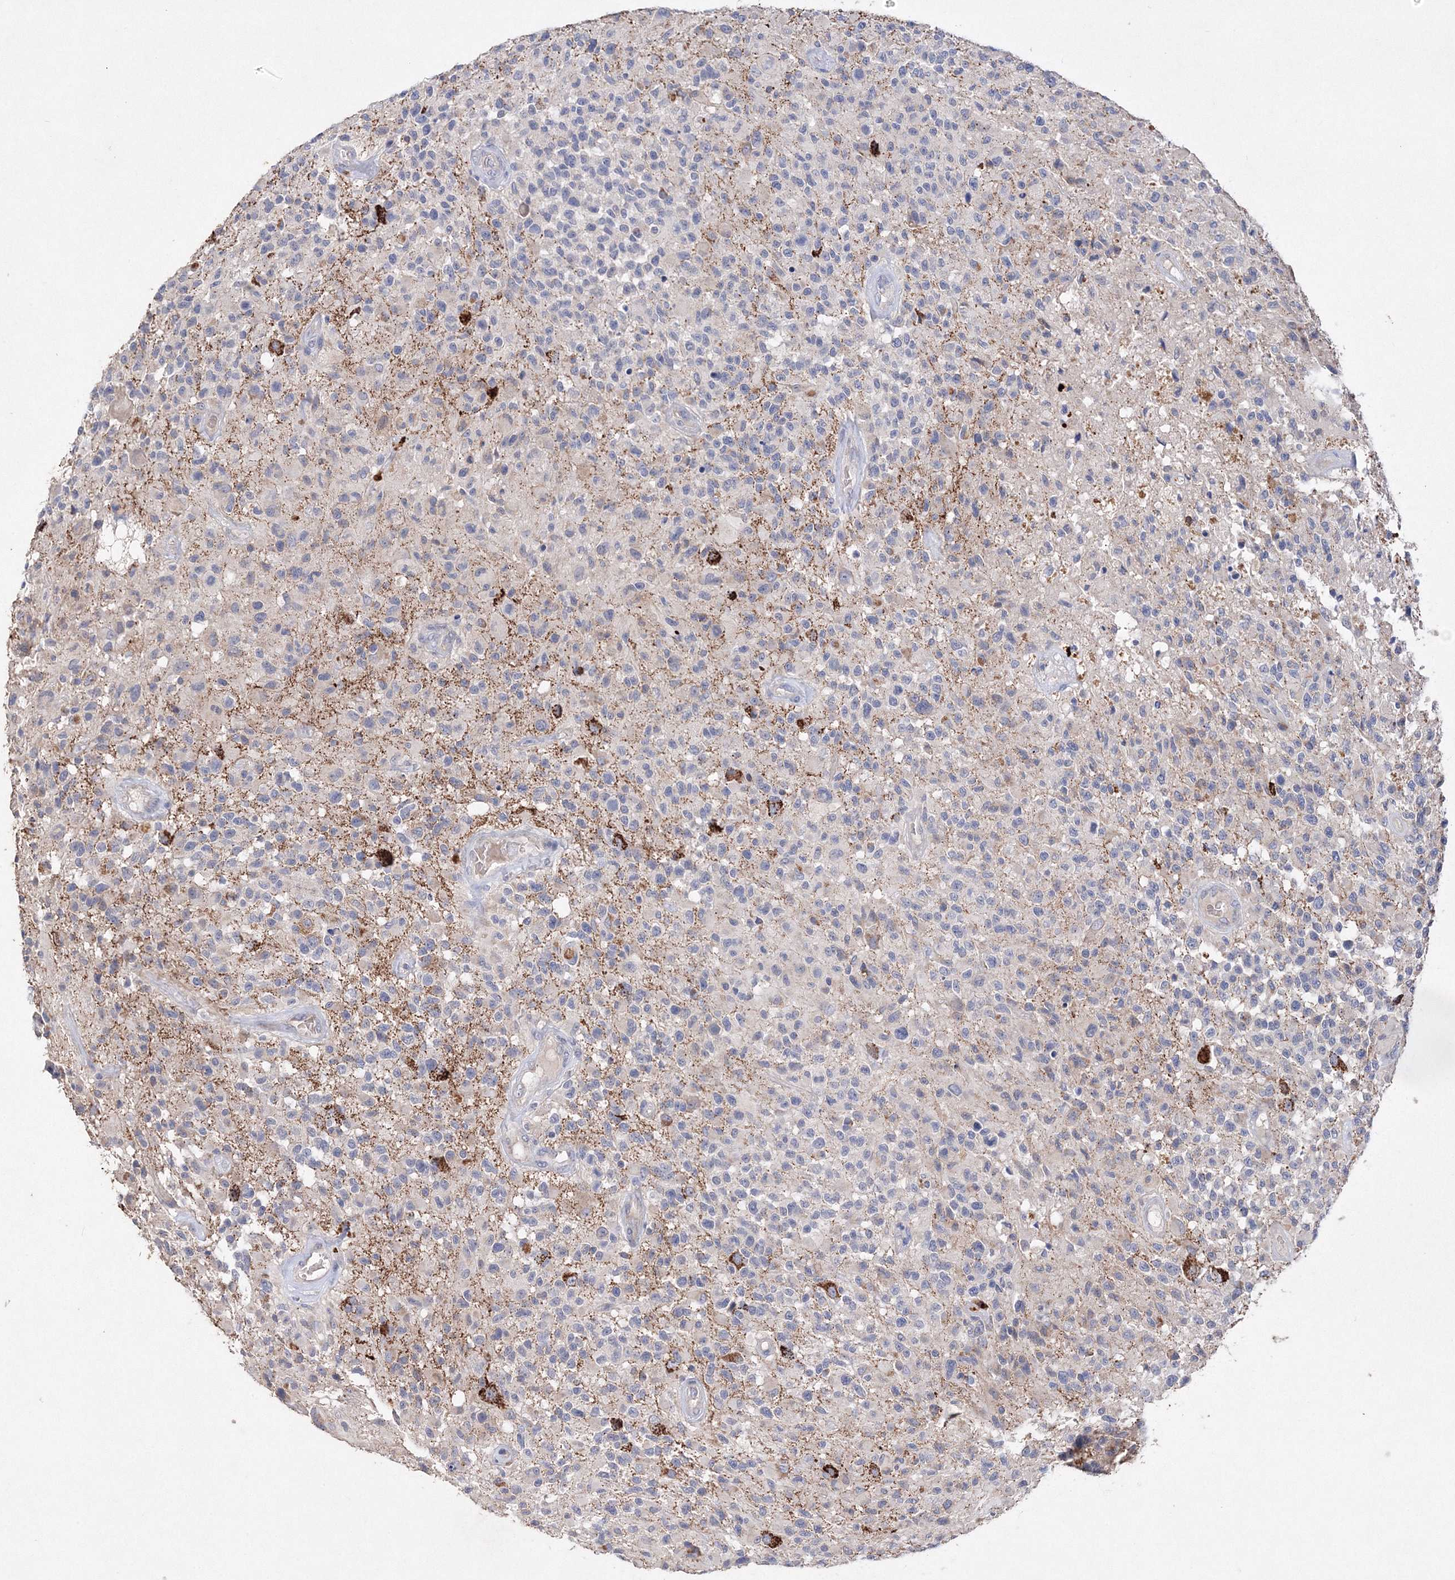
{"staining": {"intensity": "negative", "quantity": "none", "location": "none"}, "tissue": "glioma", "cell_type": "Tumor cells", "image_type": "cancer", "snomed": [{"axis": "morphology", "description": "Glioma, malignant, High grade"}, {"axis": "morphology", "description": "Glioblastoma, NOS"}, {"axis": "topography", "description": "Brain"}], "caption": "Tumor cells are negative for brown protein staining in malignant glioma (high-grade).", "gene": "GLS", "patient": {"sex": "male", "age": 60}}